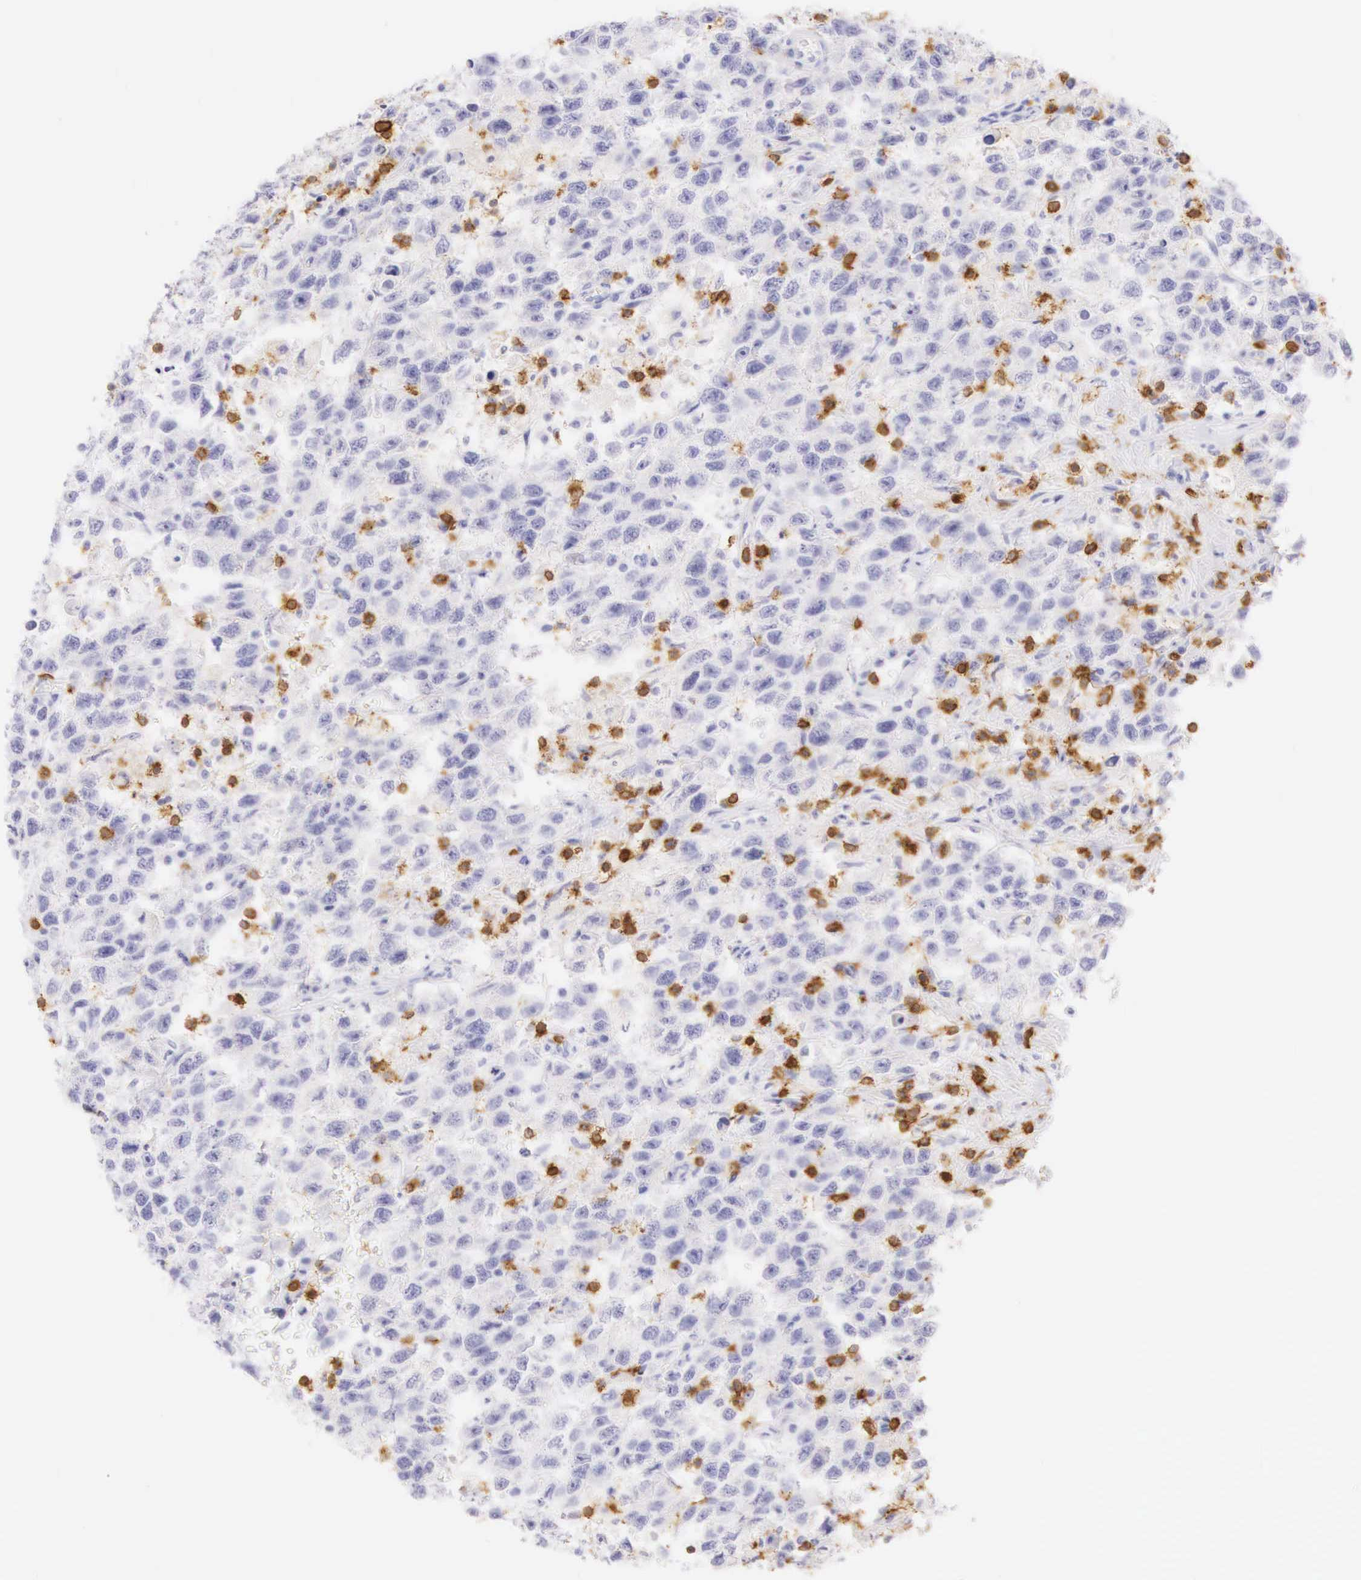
{"staining": {"intensity": "negative", "quantity": "none", "location": "none"}, "tissue": "testis cancer", "cell_type": "Tumor cells", "image_type": "cancer", "snomed": [{"axis": "morphology", "description": "Seminoma, NOS"}, {"axis": "topography", "description": "Testis"}], "caption": "An immunohistochemistry photomicrograph of seminoma (testis) is shown. There is no staining in tumor cells of seminoma (testis).", "gene": "CD3E", "patient": {"sex": "male", "age": 41}}